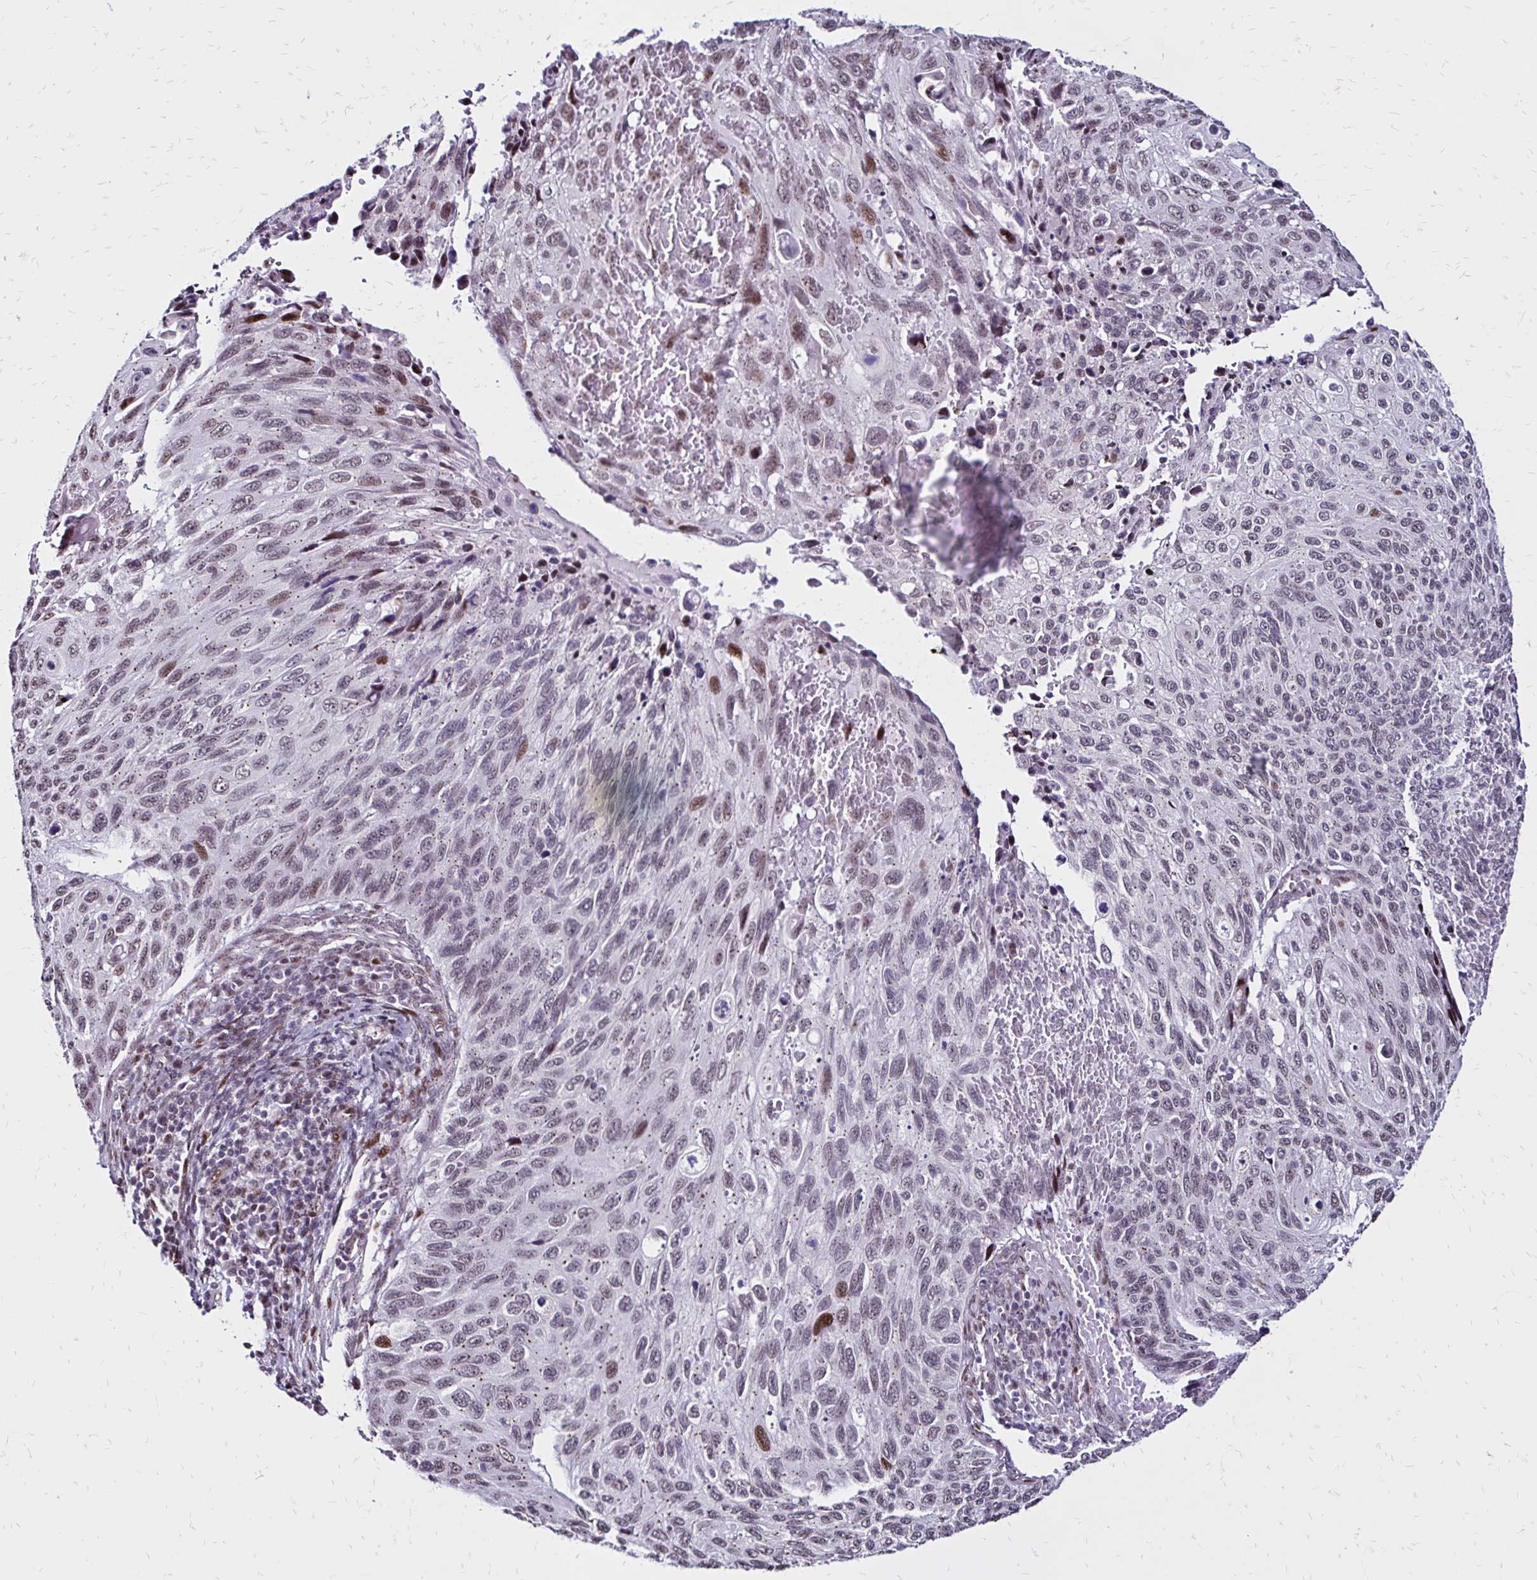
{"staining": {"intensity": "weak", "quantity": "25%-75%", "location": "cytoplasmic/membranous,nuclear"}, "tissue": "cervical cancer", "cell_type": "Tumor cells", "image_type": "cancer", "snomed": [{"axis": "morphology", "description": "Squamous cell carcinoma, NOS"}, {"axis": "topography", "description": "Cervix"}], "caption": "A low amount of weak cytoplasmic/membranous and nuclear staining is appreciated in approximately 25%-75% of tumor cells in cervical cancer (squamous cell carcinoma) tissue.", "gene": "TOB1", "patient": {"sex": "female", "age": 70}}